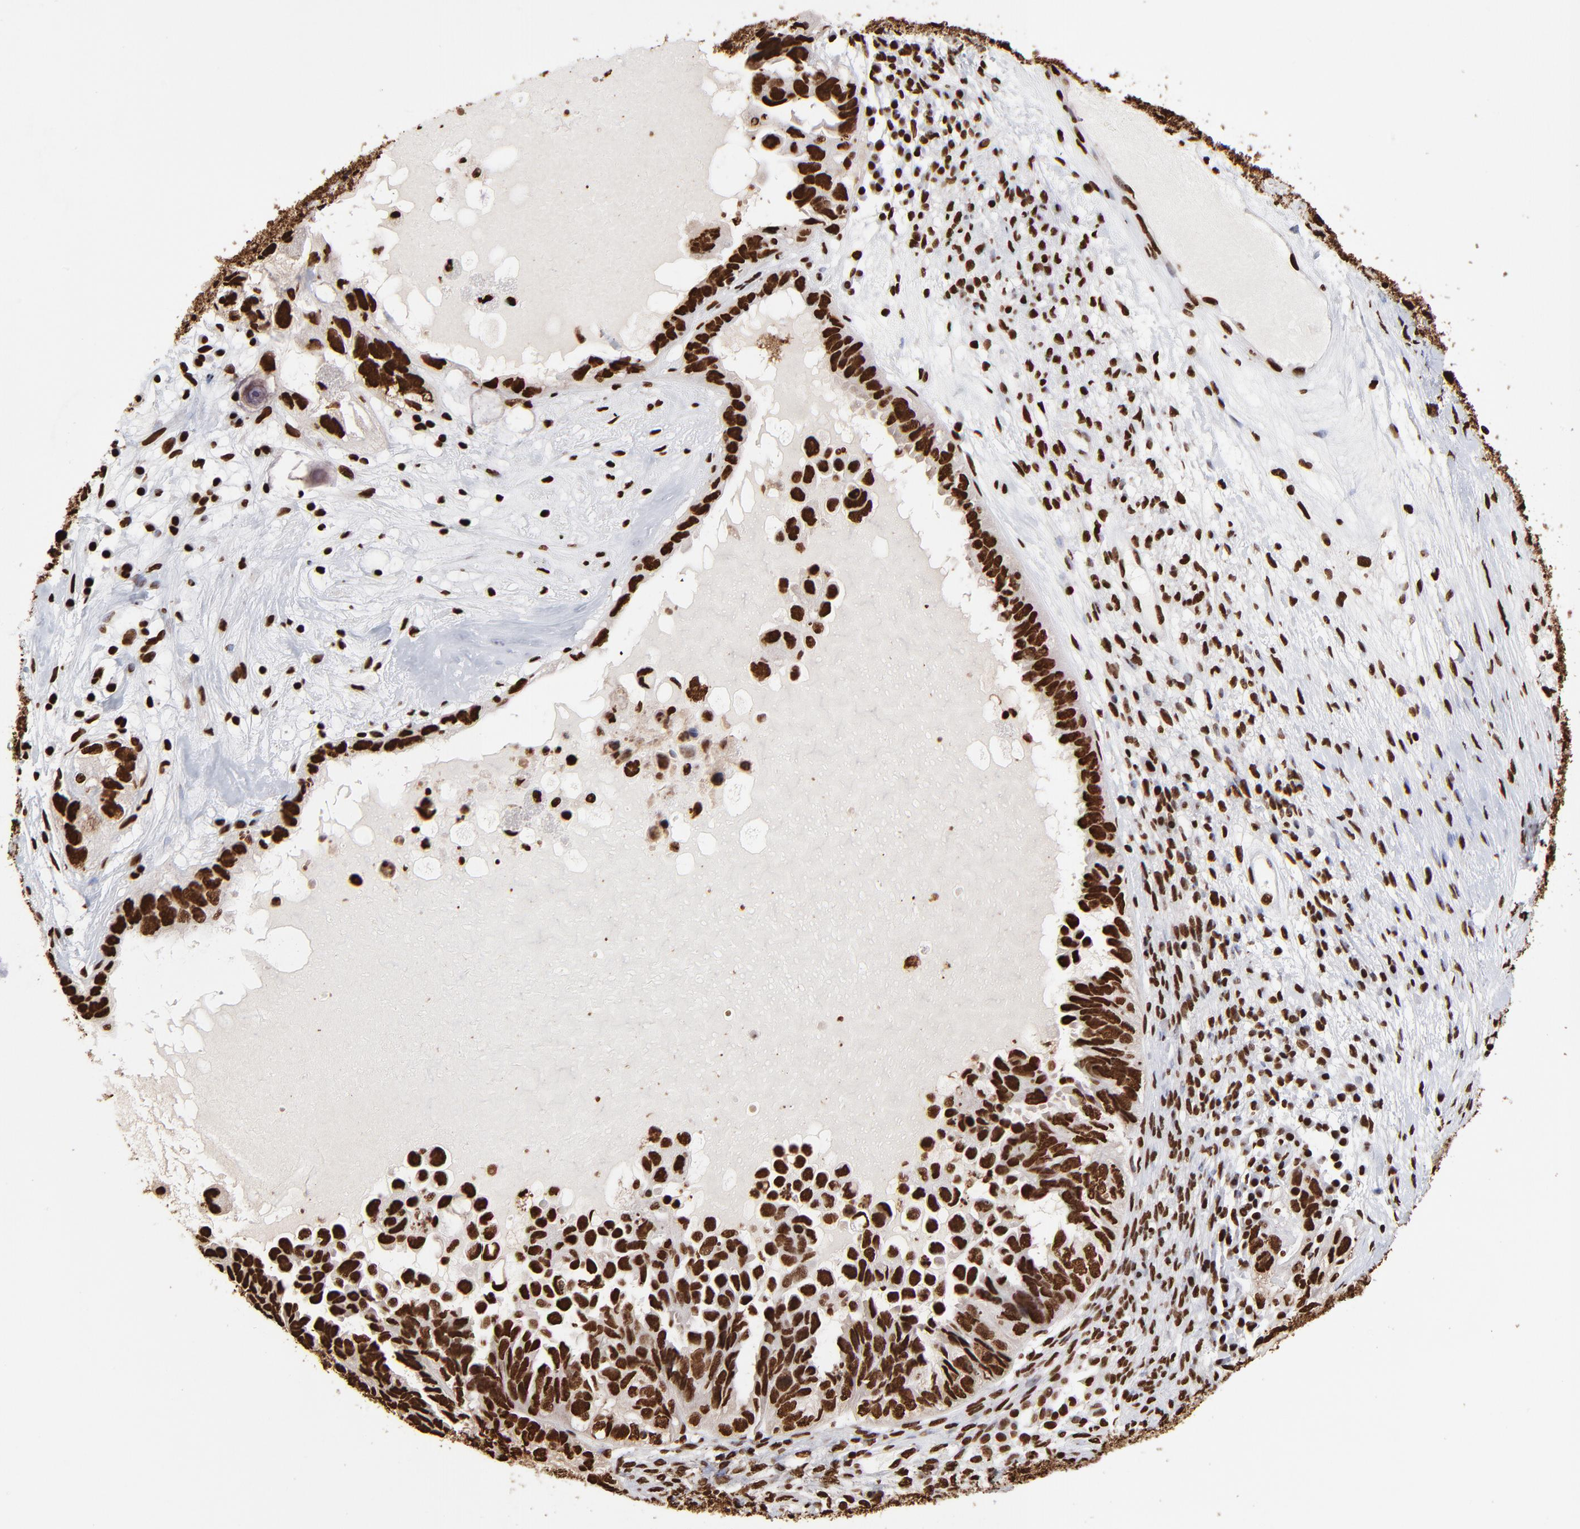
{"staining": {"intensity": "strong", "quantity": ">75%", "location": "nuclear"}, "tissue": "ovarian cancer", "cell_type": "Tumor cells", "image_type": "cancer", "snomed": [{"axis": "morphology", "description": "Cystadenocarcinoma, serous, NOS"}, {"axis": "topography", "description": "Ovary"}], "caption": "Immunohistochemistry (IHC) photomicrograph of ovarian cancer stained for a protein (brown), which exhibits high levels of strong nuclear expression in about >75% of tumor cells.", "gene": "ZNF544", "patient": {"sex": "female", "age": 82}}